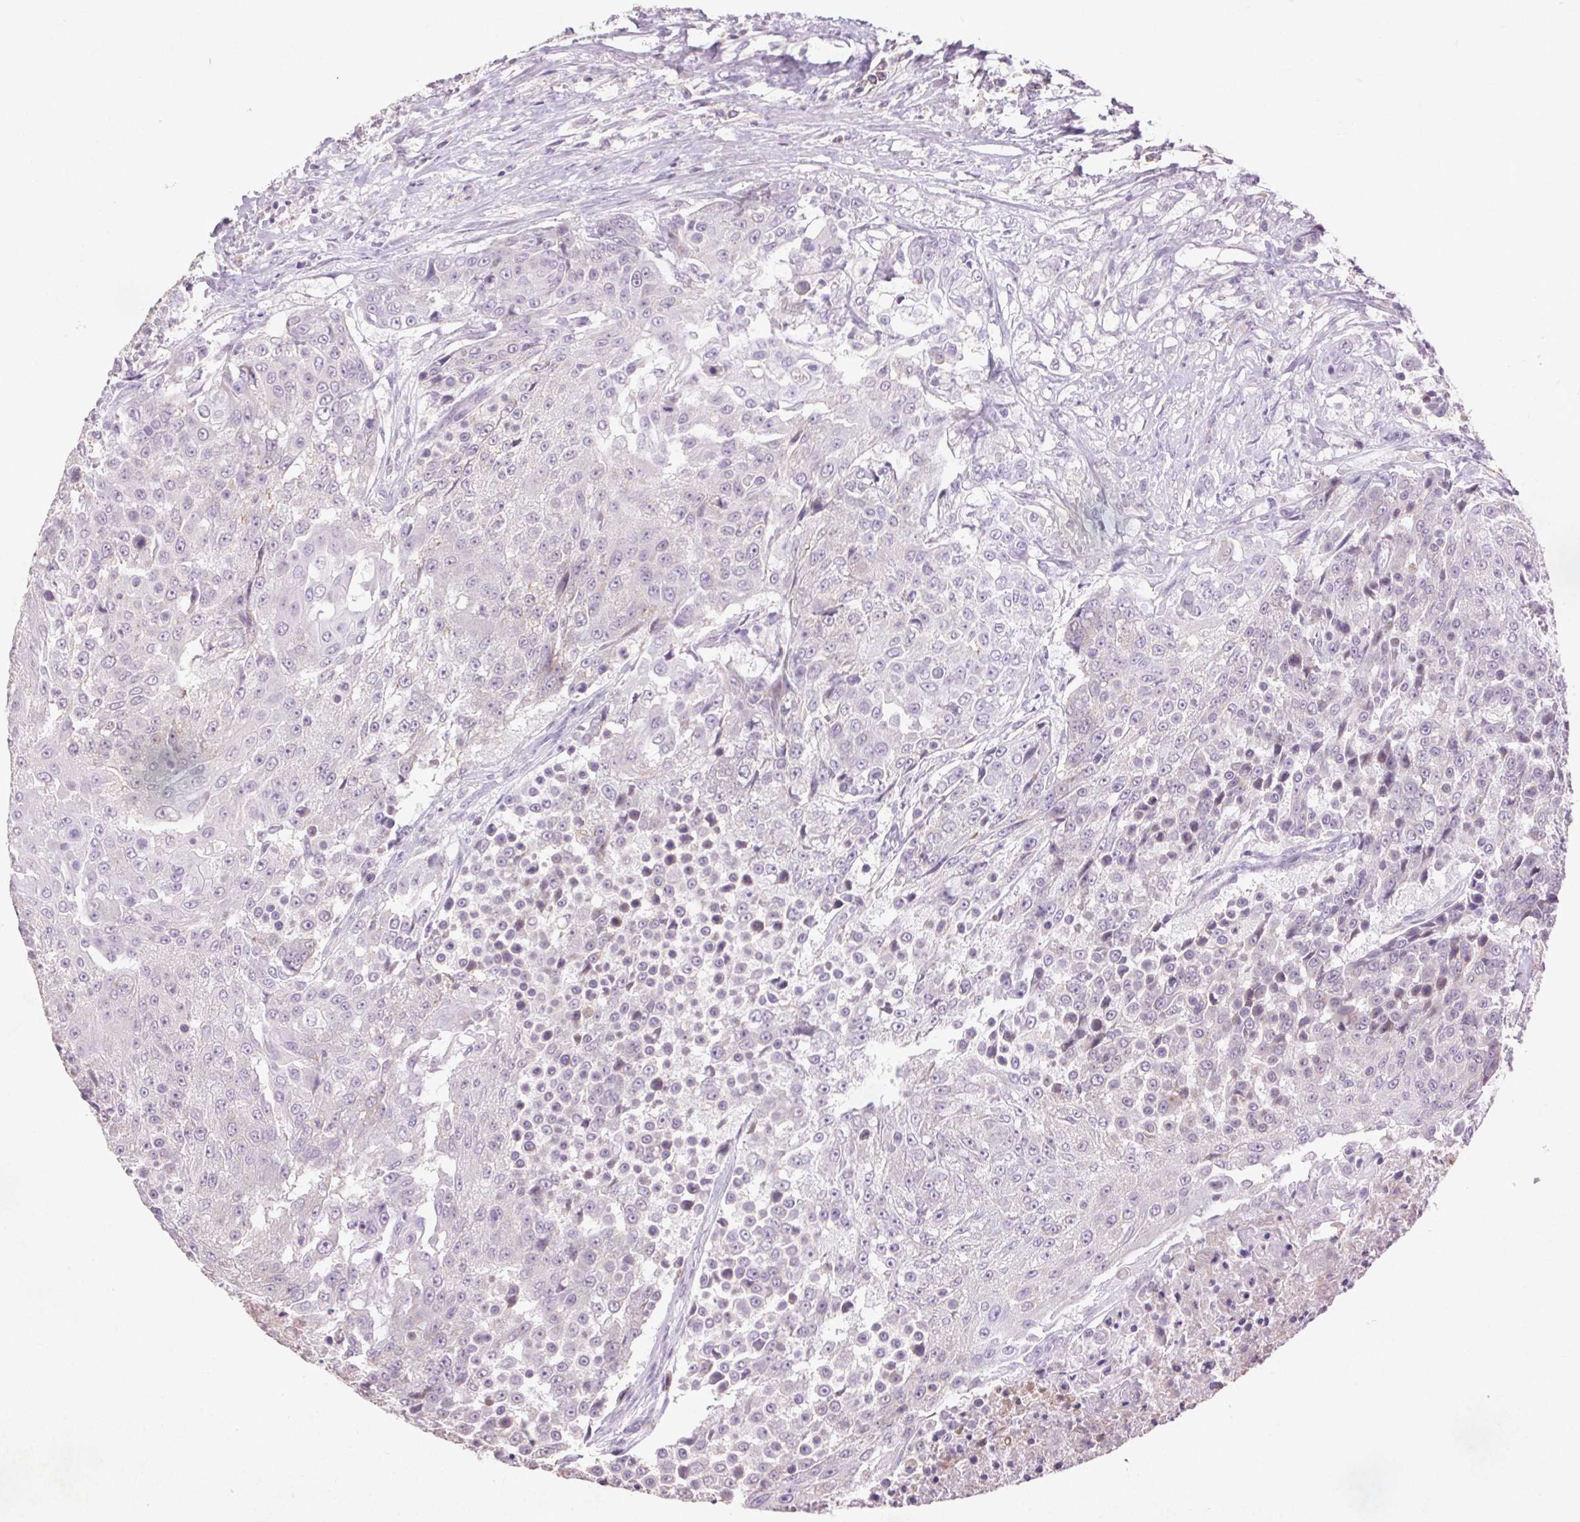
{"staining": {"intensity": "negative", "quantity": "none", "location": "none"}, "tissue": "urothelial cancer", "cell_type": "Tumor cells", "image_type": "cancer", "snomed": [{"axis": "morphology", "description": "Urothelial carcinoma, High grade"}, {"axis": "topography", "description": "Urinary bladder"}], "caption": "Urothelial cancer was stained to show a protein in brown. There is no significant positivity in tumor cells. (DAB (3,3'-diaminobenzidine) IHC with hematoxylin counter stain).", "gene": "FNDC7", "patient": {"sex": "female", "age": 63}}